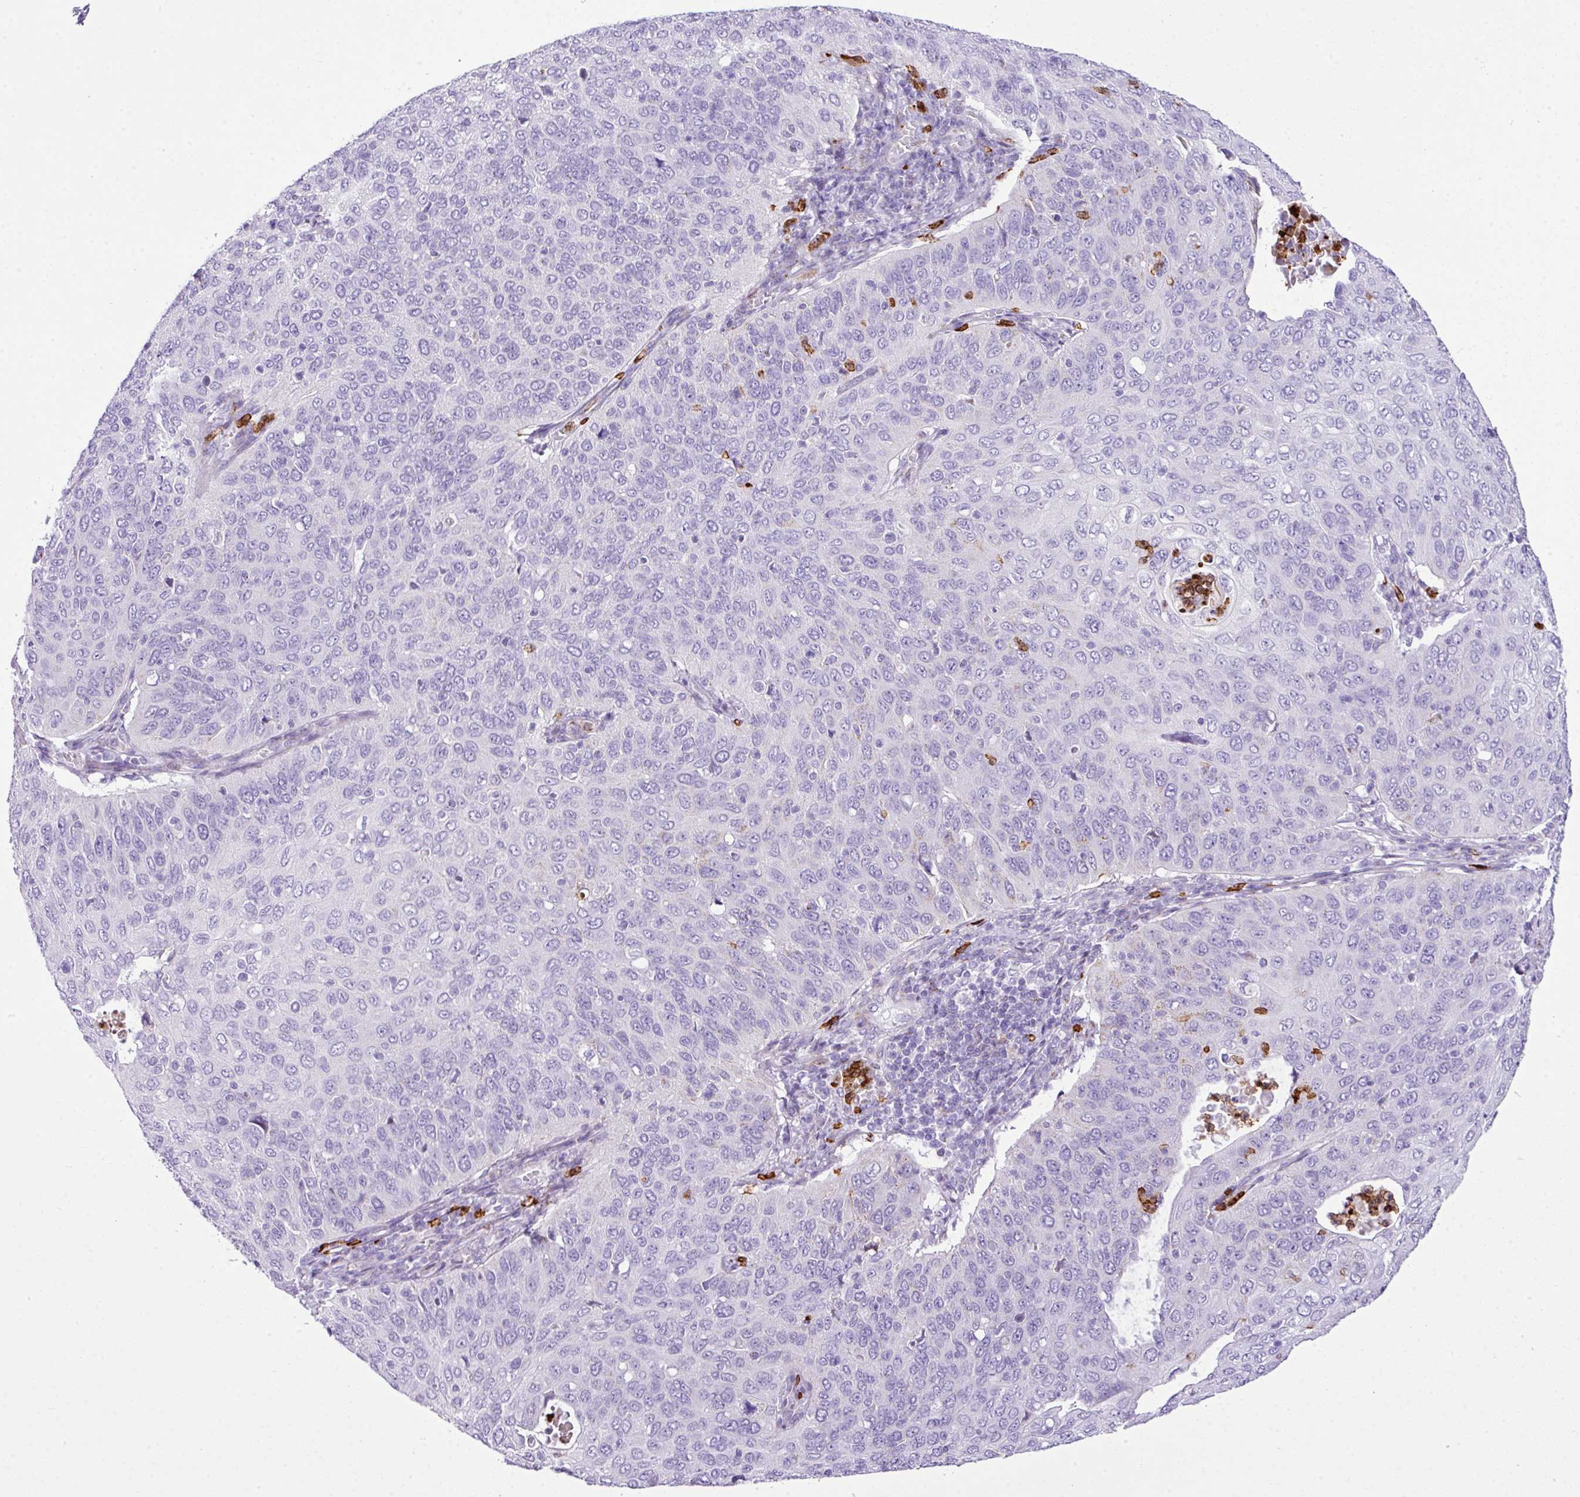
{"staining": {"intensity": "negative", "quantity": "none", "location": "none"}, "tissue": "cervical cancer", "cell_type": "Tumor cells", "image_type": "cancer", "snomed": [{"axis": "morphology", "description": "Squamous cell carcinoma, NOS"}, {"axis": "topography", "description": "Cervix"}], "caption": "Tumor cells show no significant protein positivity in squamous cell carcinoma (cervical).", "gene": "RCAN2", "patient": {"sex": "female", "age": 36}}